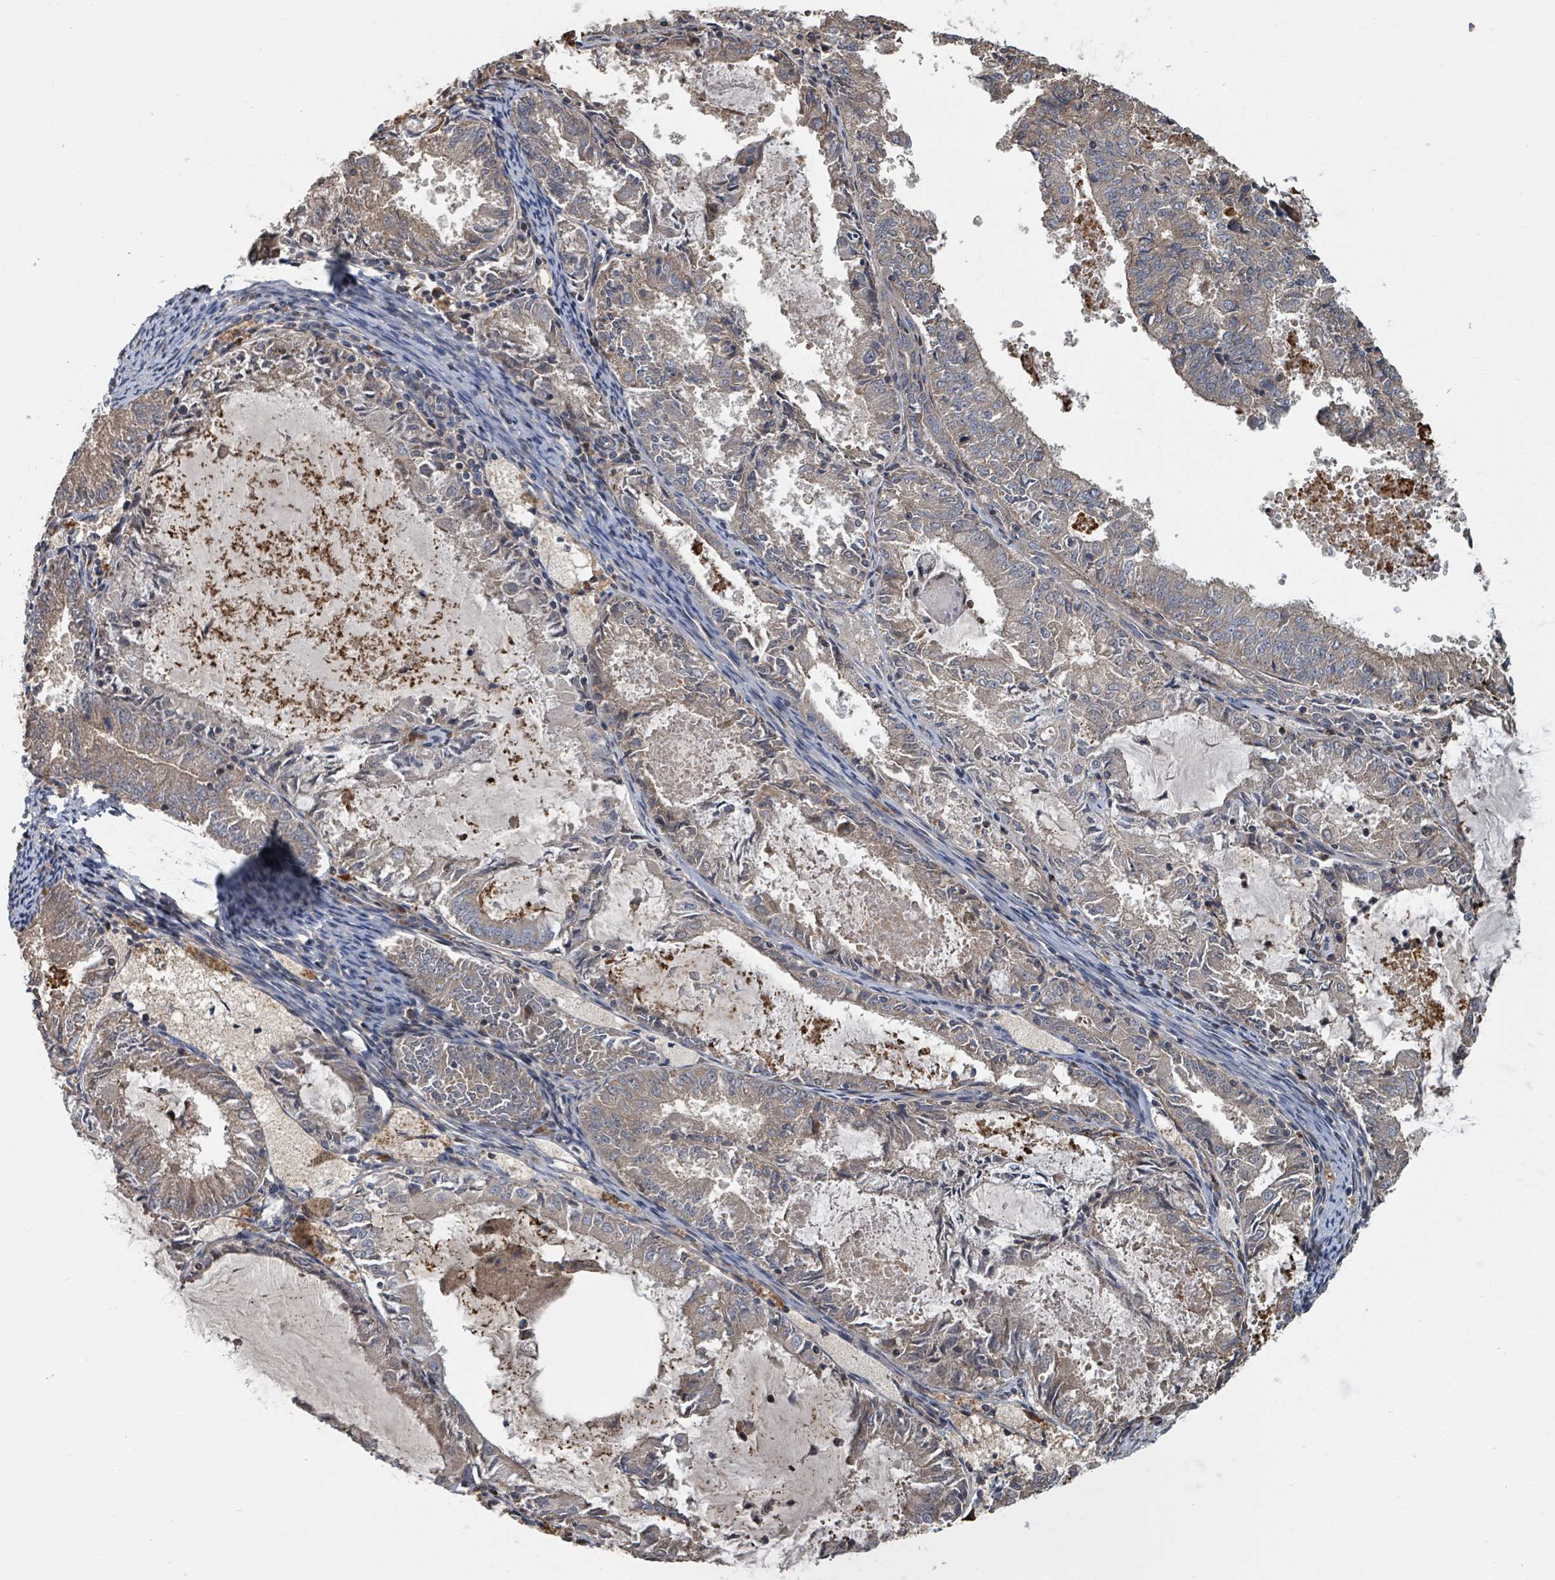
{"staining": {"intensity": "weak", "quantity": ">75%", "location": "cytoplasmic/membranous"}, "tissue": "endometrial cancer", "cell_type": "Tumor cells", "image_type": "cancer", "snomed": [{"axis": "morphology", "description": "Adenocarcinoma, NOS"}, {"axis": "topography", "description": "Endometrium"}], "caption": "Endometrial cancer stained for a protein shows weak cytoplasmic/membranous positivity in tumor cells.", "gene": "DPM1", "patient": {"sex": "female", "age": 57}}